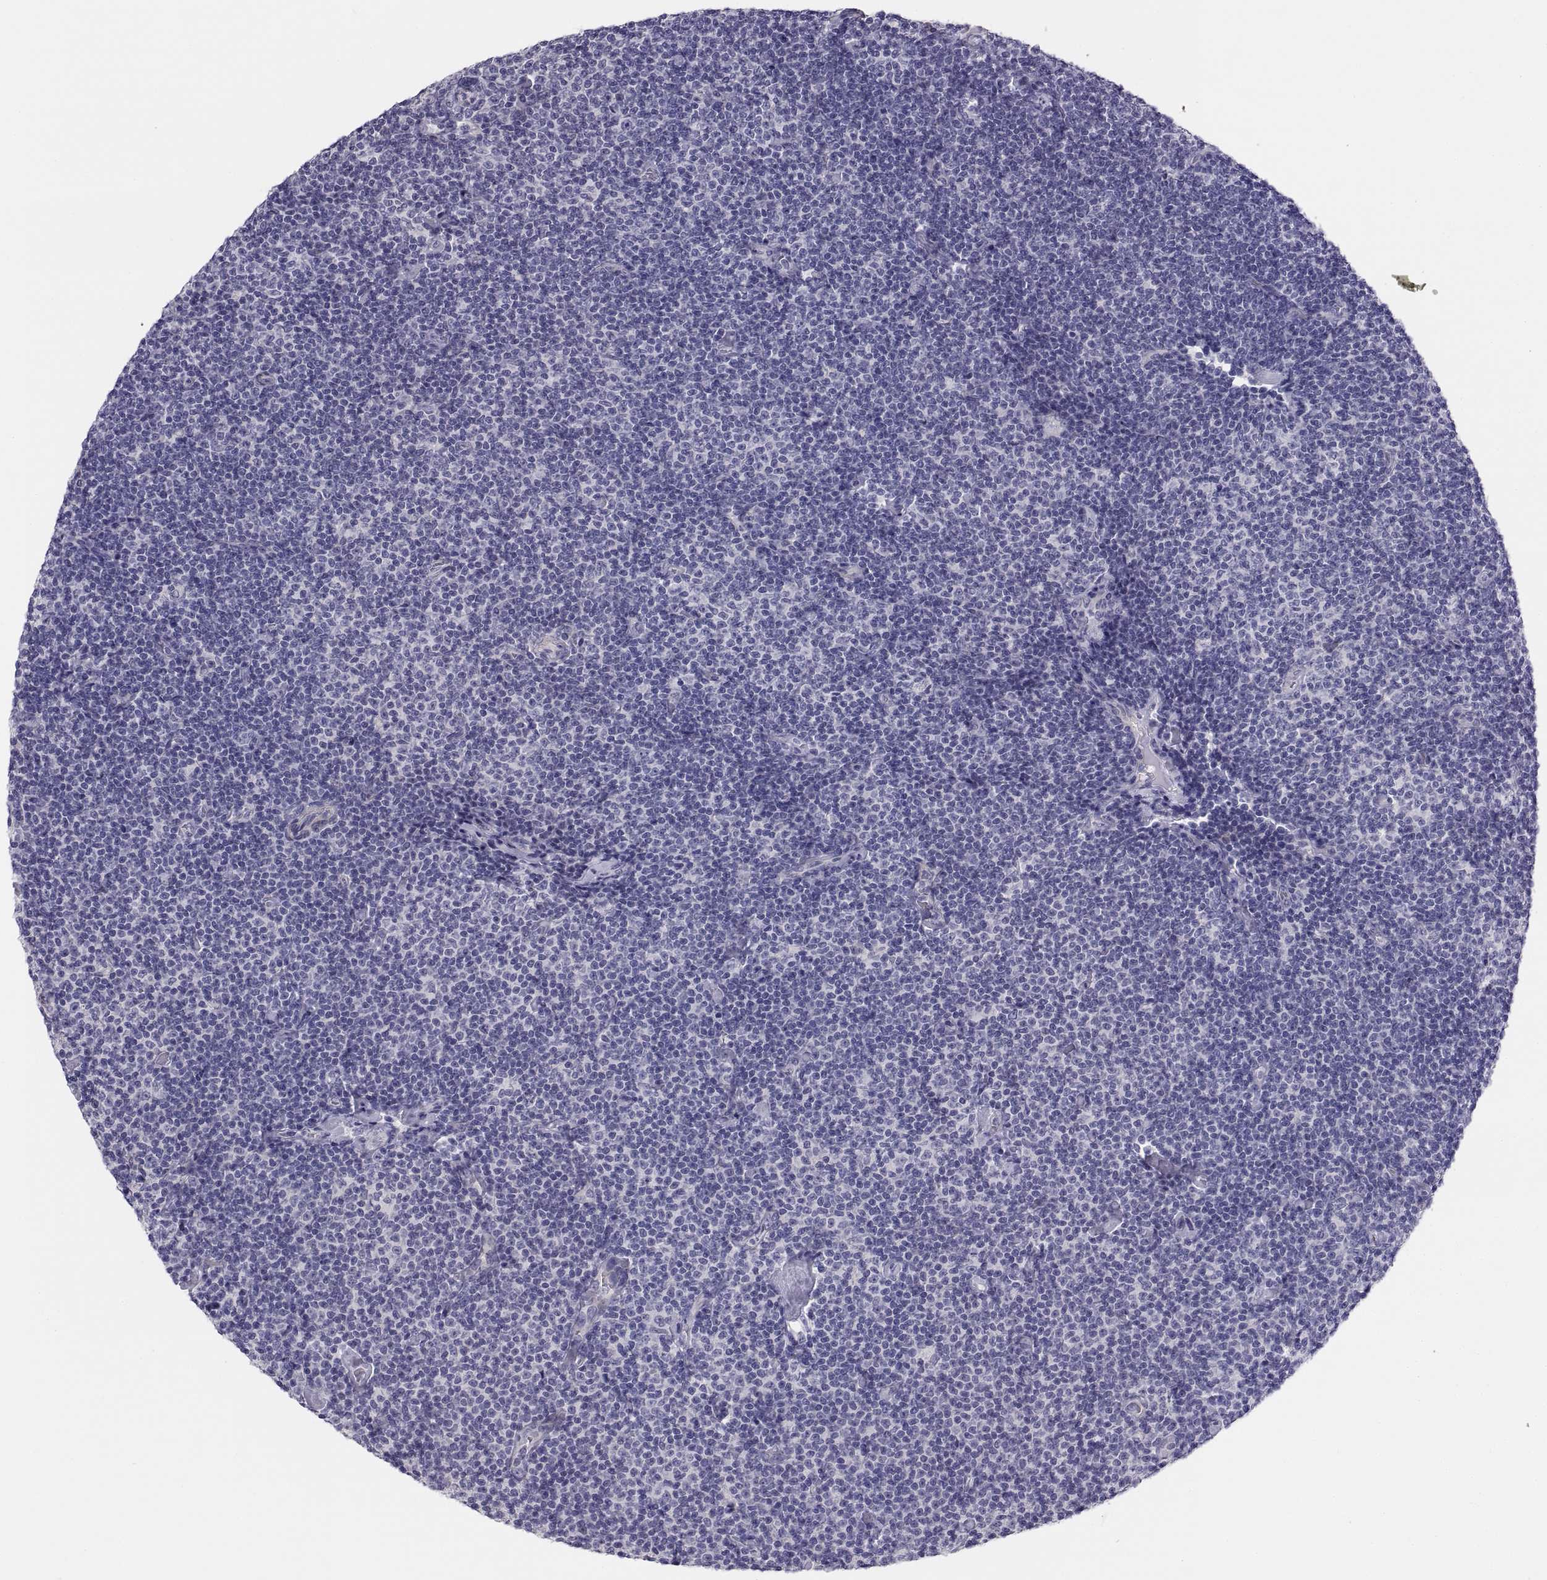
{"staining": {"intensity": "negative", "quantity": "none", "location": "none"}, "tissue": "lymphoma", "cell_type": "Tumor cells", "image_type": "cancer", "snomed": [{"axis": "morphology", "description": "Malignant lymphoma, non-Hodgkin's type, Low grade"}, {"axis": "topography", "description": "Lymph node"}], "caption": "Tumor cells show no significant staining in lymphoma. (DAB (3,3'-diaminobenzidine) IHC visualized using brightfield microscopy, high magnification).", "gene": "STRC", "patient": {"sex": "male", "age": 81}}